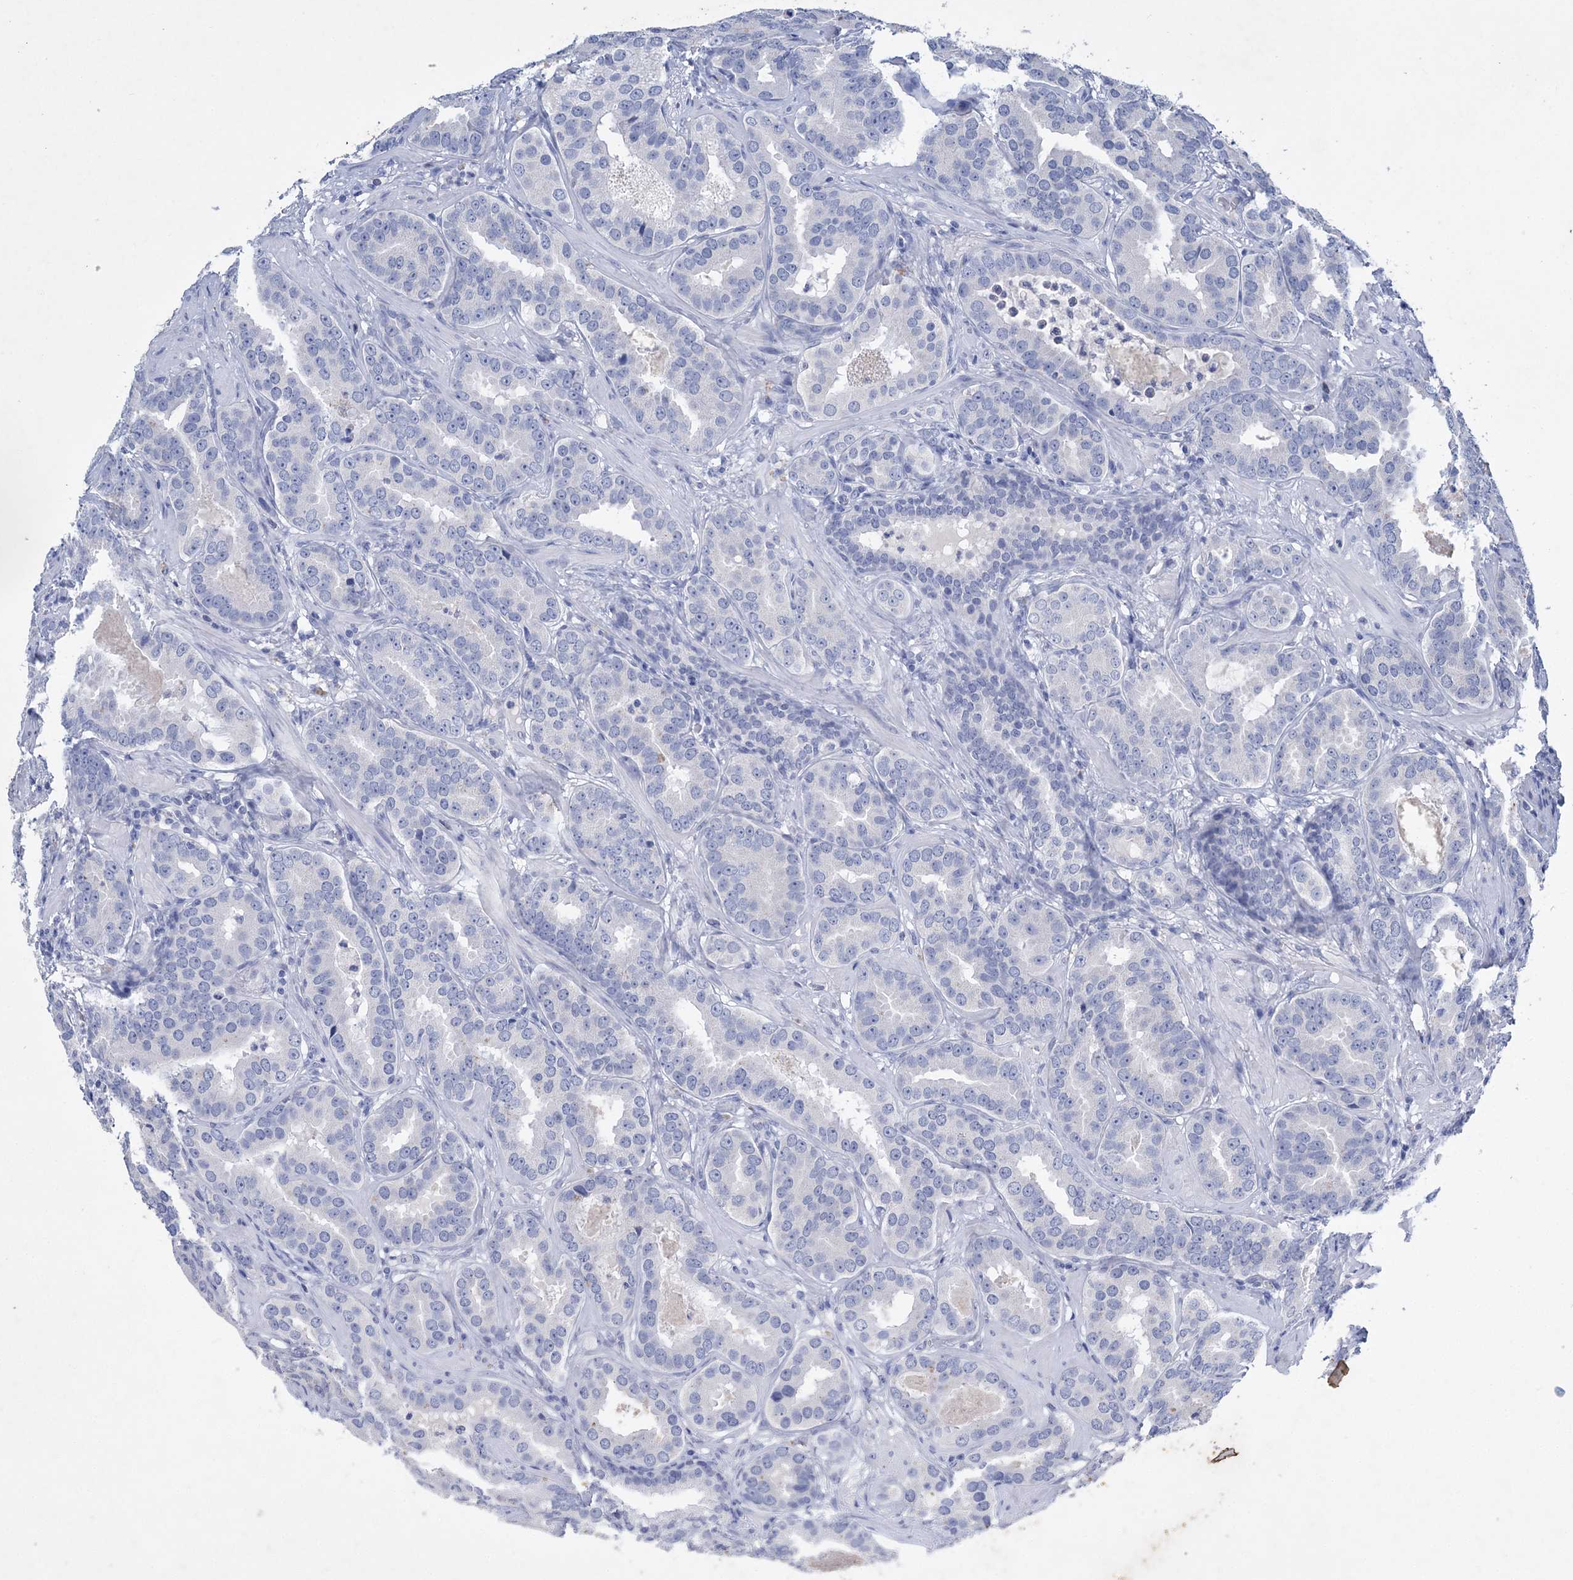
{"staining": {"intensity": "negative", "quantity": "none", "location": "none"}, "tissue": "prostate cancer", "cell_type": "Tumor cells", "image_type": "cancer", "snomed": [{"axis": "morphology", "description": "Adenocarcinoma, Low grade"}, {"axis": "topography", "description": "Prostate"}], "caption": "DAB (3,3'-diaminobenzidine) immunohistochemical staining of human prostate cancer displays no significant expression in tumor cells. (DAB IHC, high magnification).", "gene": "COPS8", "patient": {"sex": "male", "age": 59}}